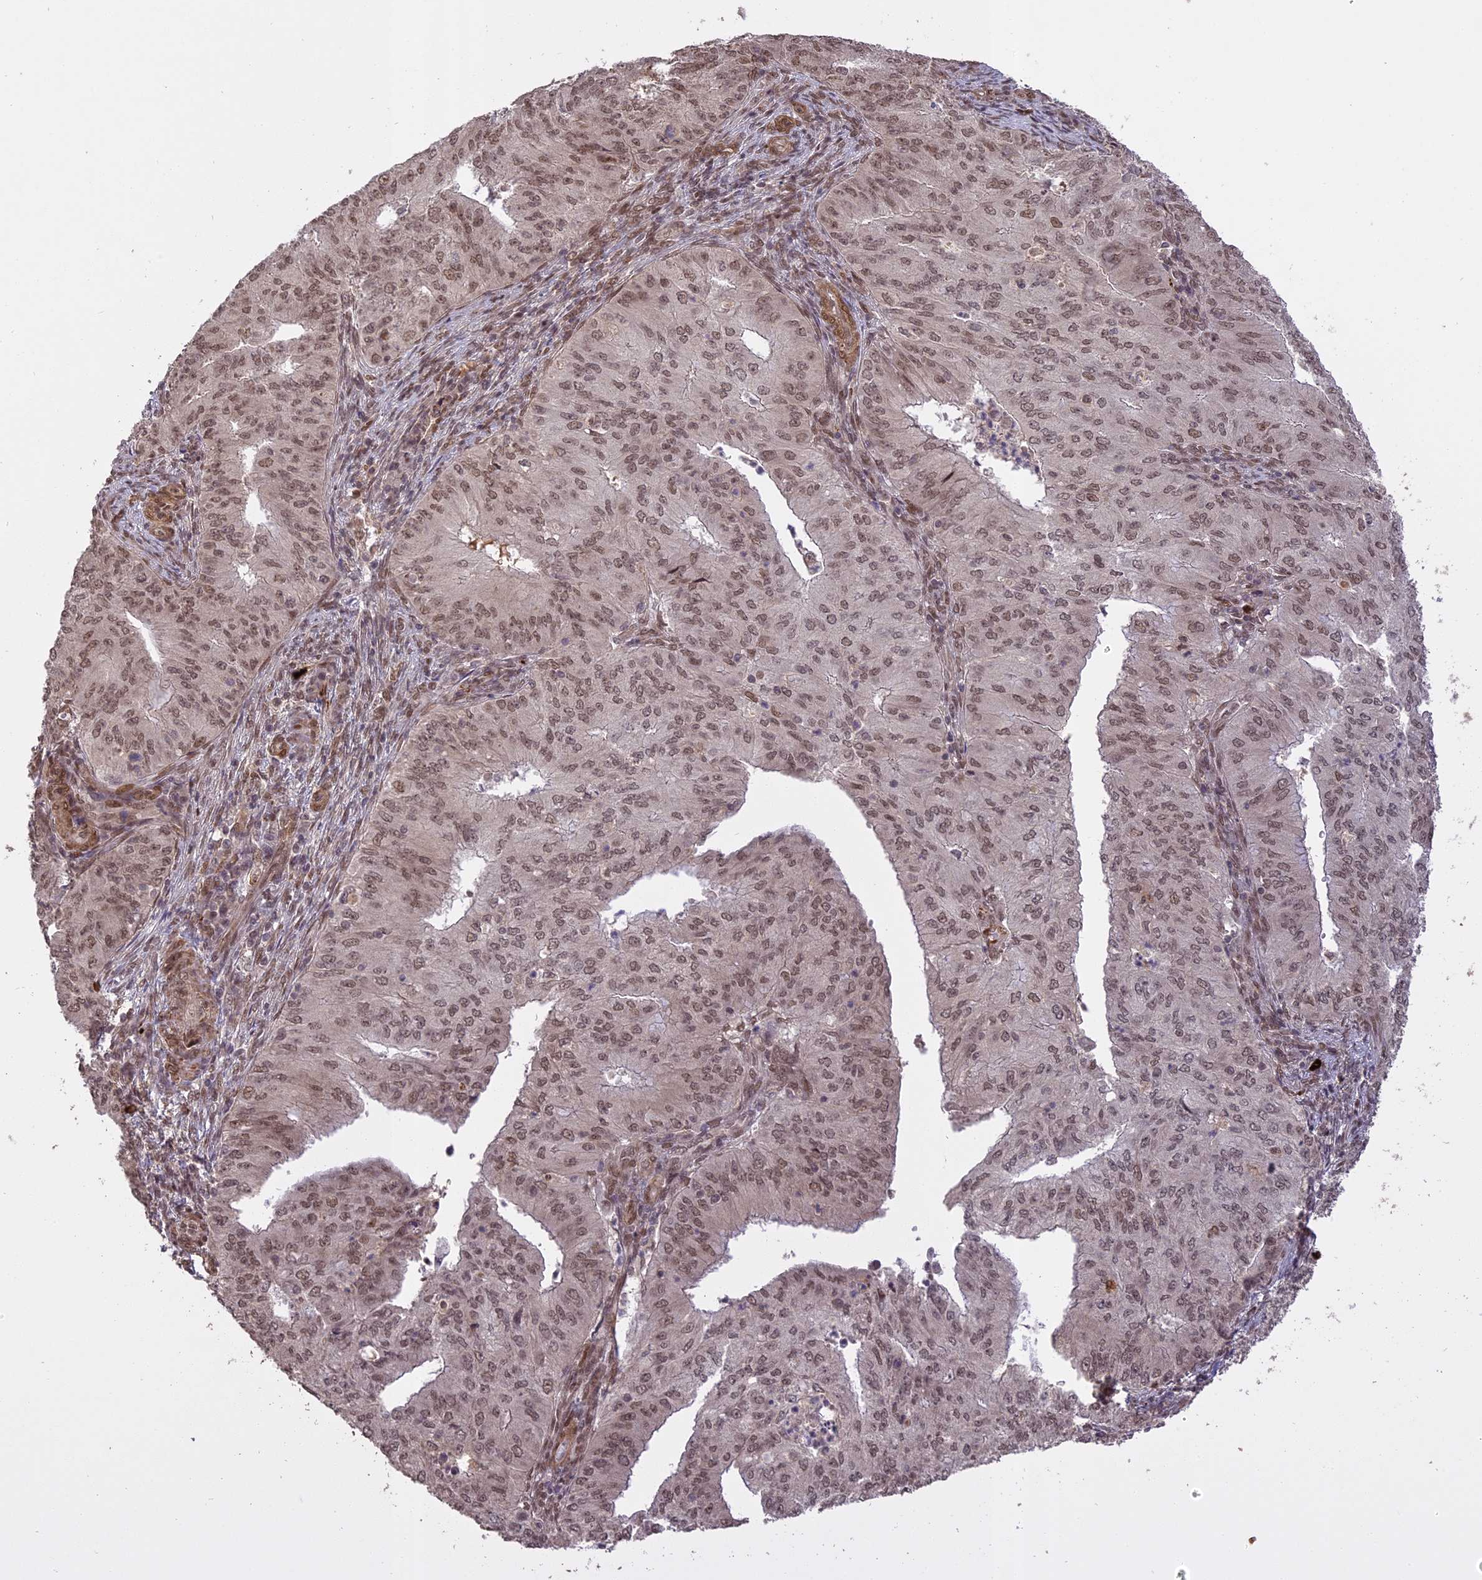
{"staining": {"intensity": "weak", "quantity": ">75%", "location": "nuclear"}, "tissue": "endometrial cancer", "cell_type": "Tumor cells", "image_type": "cancer", "snomed": [{"axis": "morphology", "description": "Adenocarcinoma, NOS"}, {"axis": "topography", "description": "Endometrium"}], "caption": "Protein expression by immunohistochemistry (IHC) demonstrates weak nuclear staining in approximately >75% of tumor cells in adenocarcinoma (endometrial).", "gene": "PRELID2", "patient": {"sex": "female", "age": 50}}